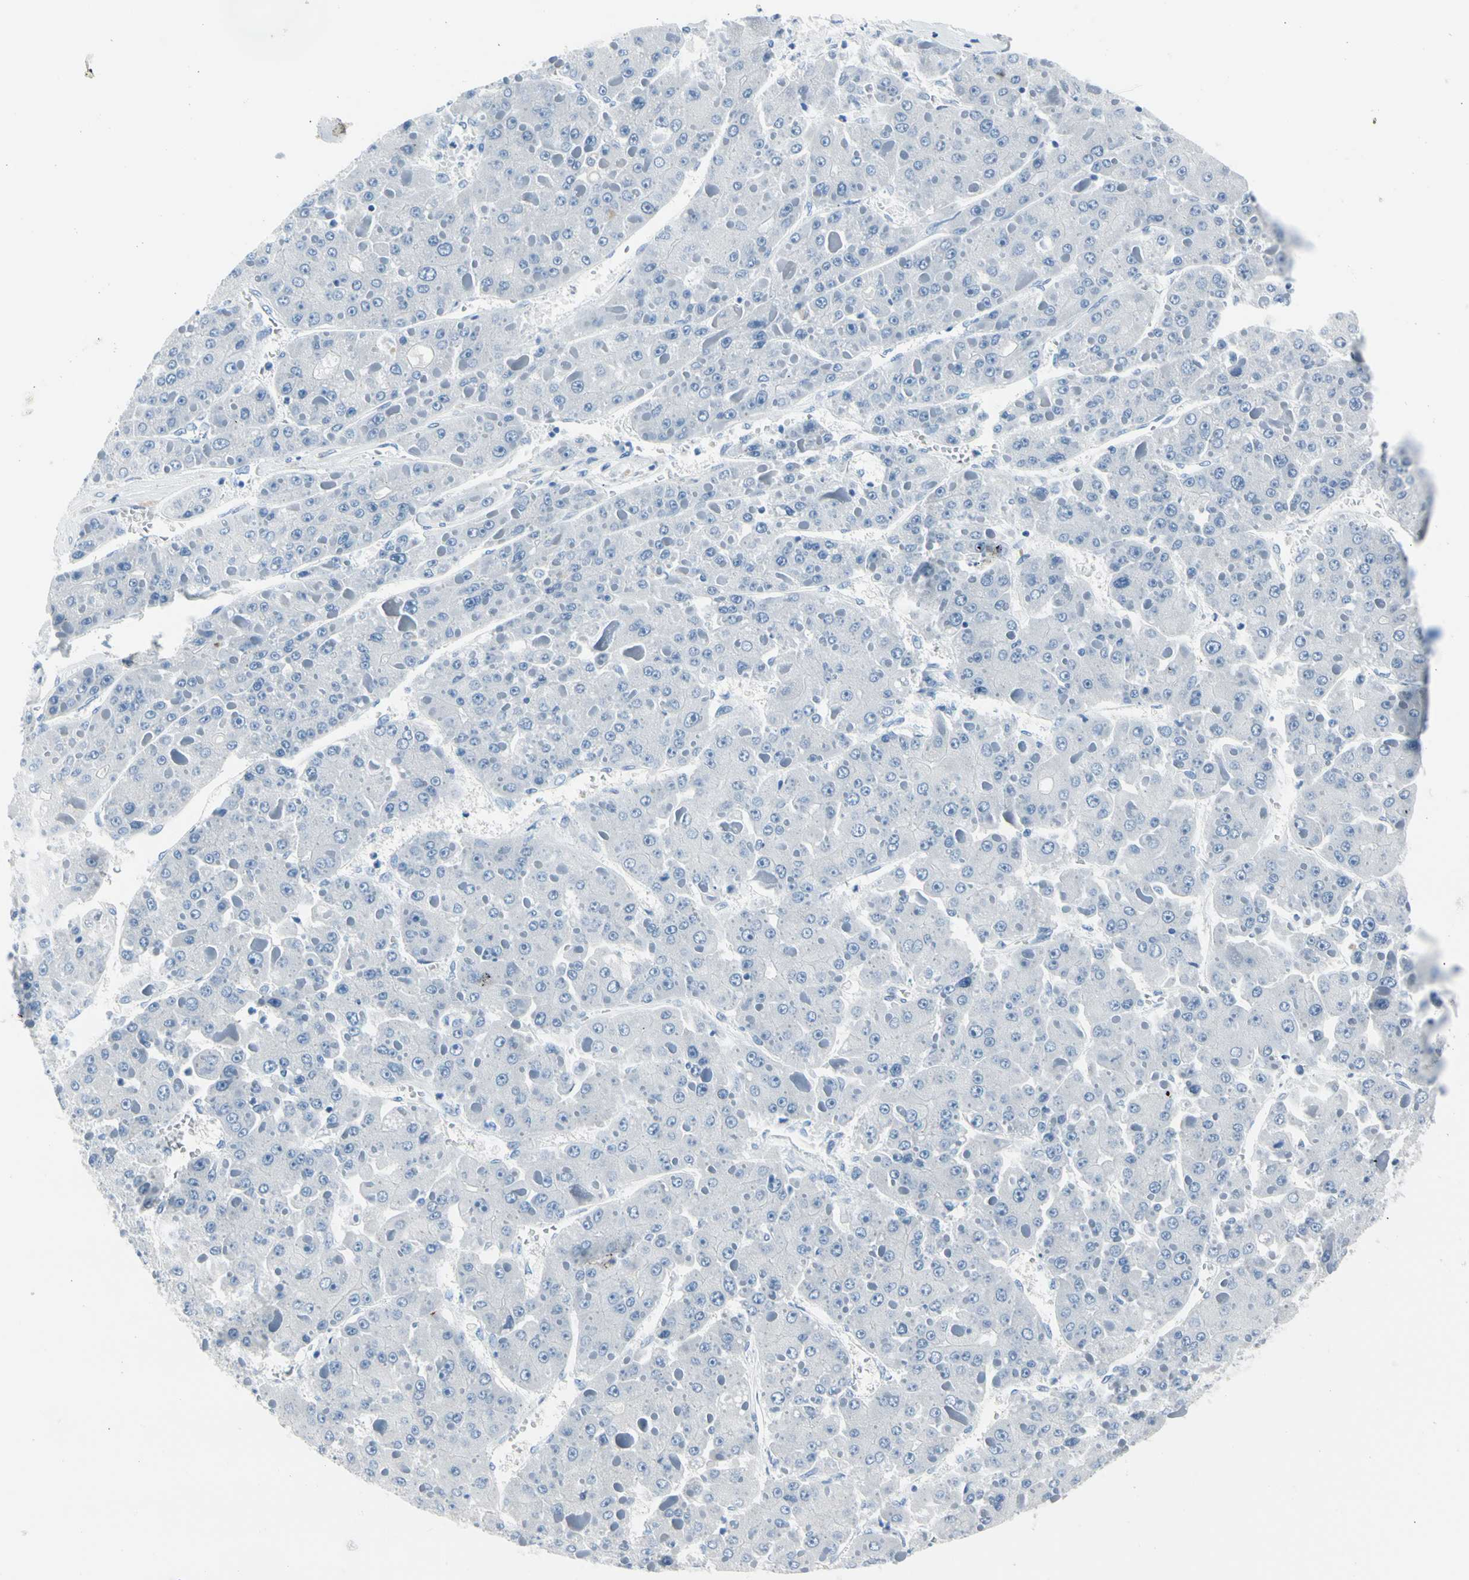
{"staining": {"intensity": "negative", "quantity": "none", "location": "none"}, "tissue": "liver cancer", "cell_type": "Tumor cells", "image_type": "cancer", "snomed": [{"axis": "morphology", "description": "Carcinoma, Hepatocellular, NOS"}, {"axis": "topography", "description": "Liver"}], "caption": "IHC photomicrograph of neoplastic tissue: human liver cancer stained with DAB (3,3'-diaminobenzidine) demonstrates no significant protein positivity in tumor cells. (DAB (3,3'-diaminobenzidine) immunohistochemistry (IHC), high magnification).", "gene": "TPO", "patient": {"sex": "female", "age": 73}}